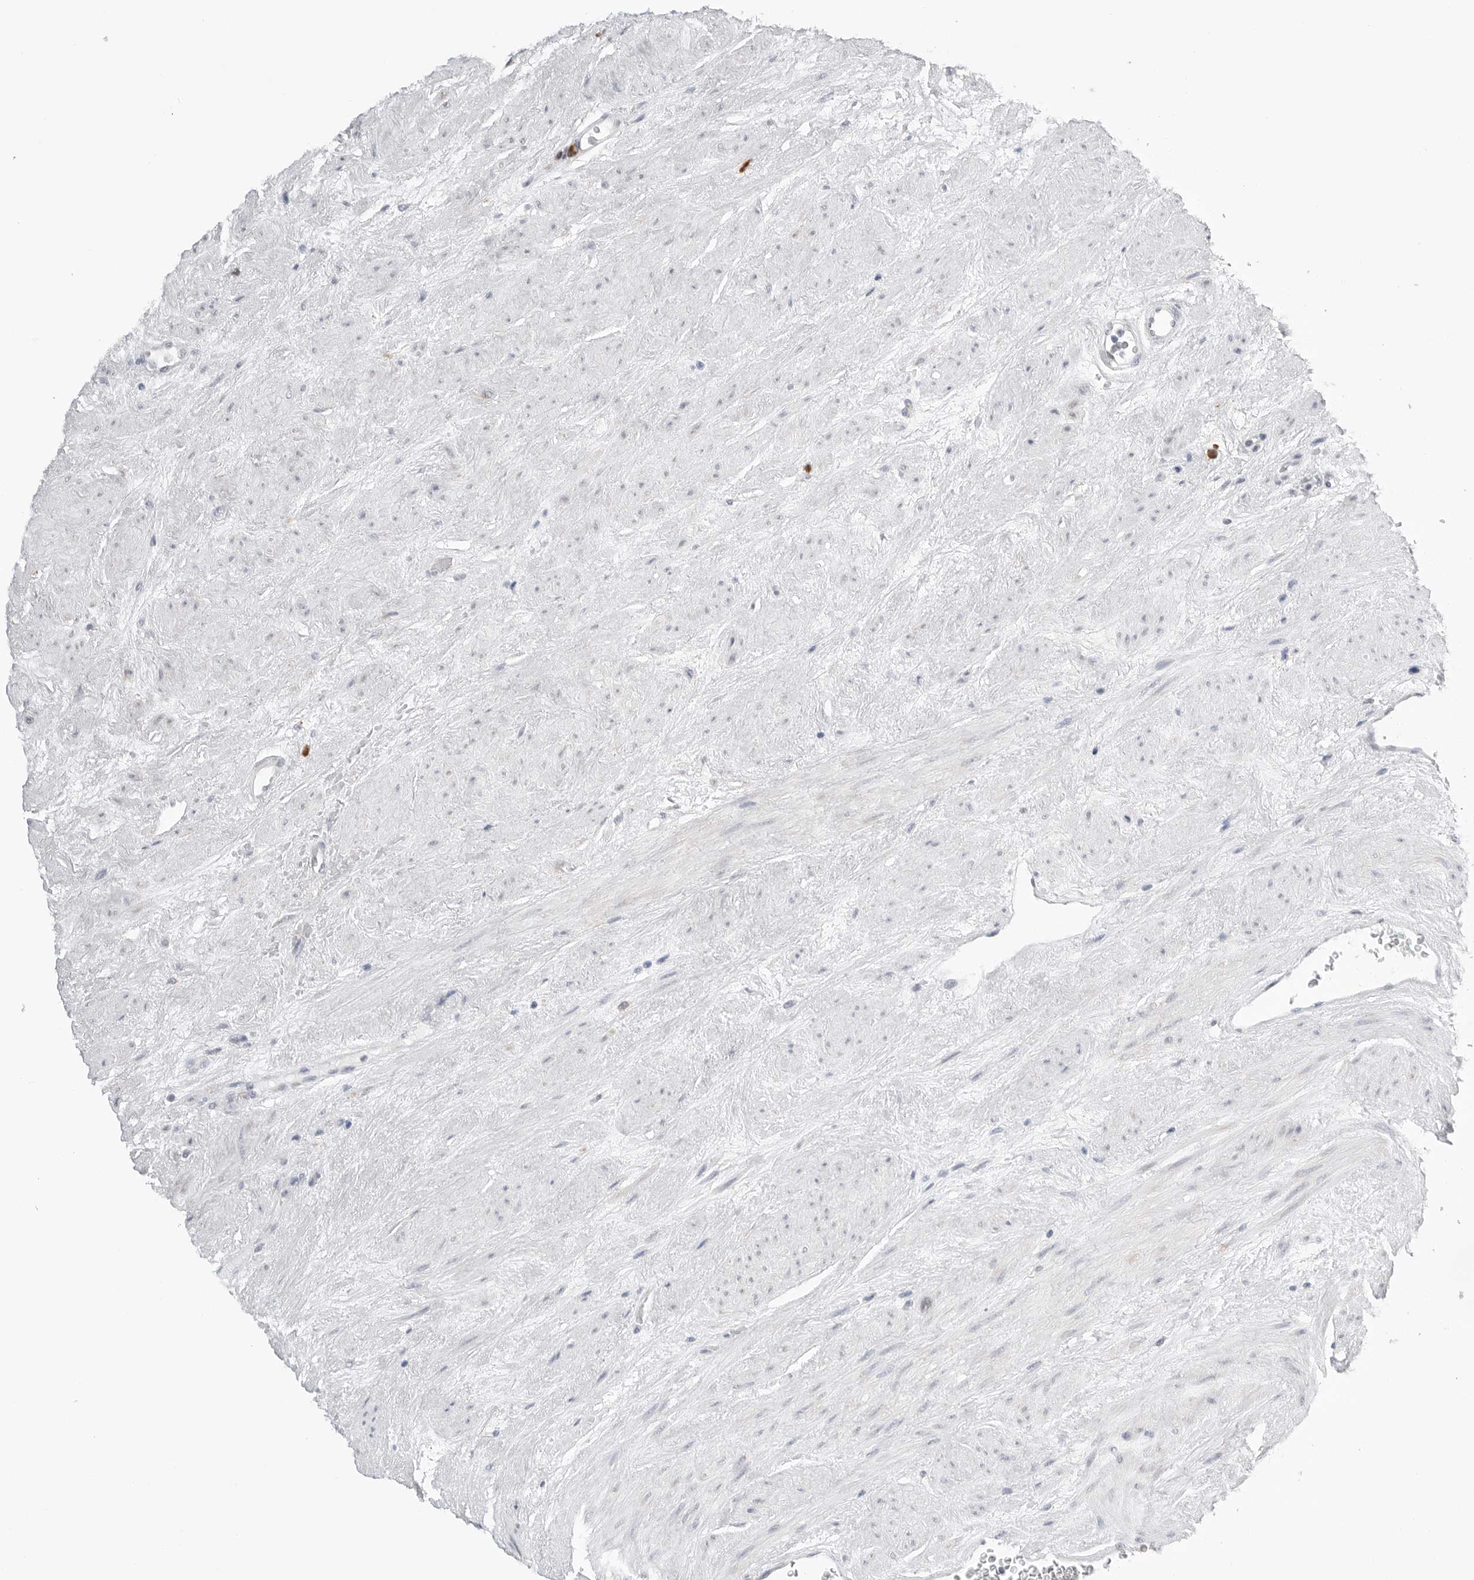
{"staining": {"intensity": "moderate", "quantity": ">75%", "location": "cytoplasmic/membranous"}, "tissue": "prostate cancer", "cell_type": "Tumor cells", "image_type": "cancer", "snomed": [{"axis": "morphology", "description": "Adenocarcinoma, High grade"}, {"axis": "topography", "description": "Prostate"}], "caption": "This photomicrograph exhibits immunohistochemistry staining of prostate cancer, with medium moderate cytoplasmic/membranous expression in about >75% of tumor cells.", "gene": "RPN1", "patient": {"sex": "male", "age": 70}}